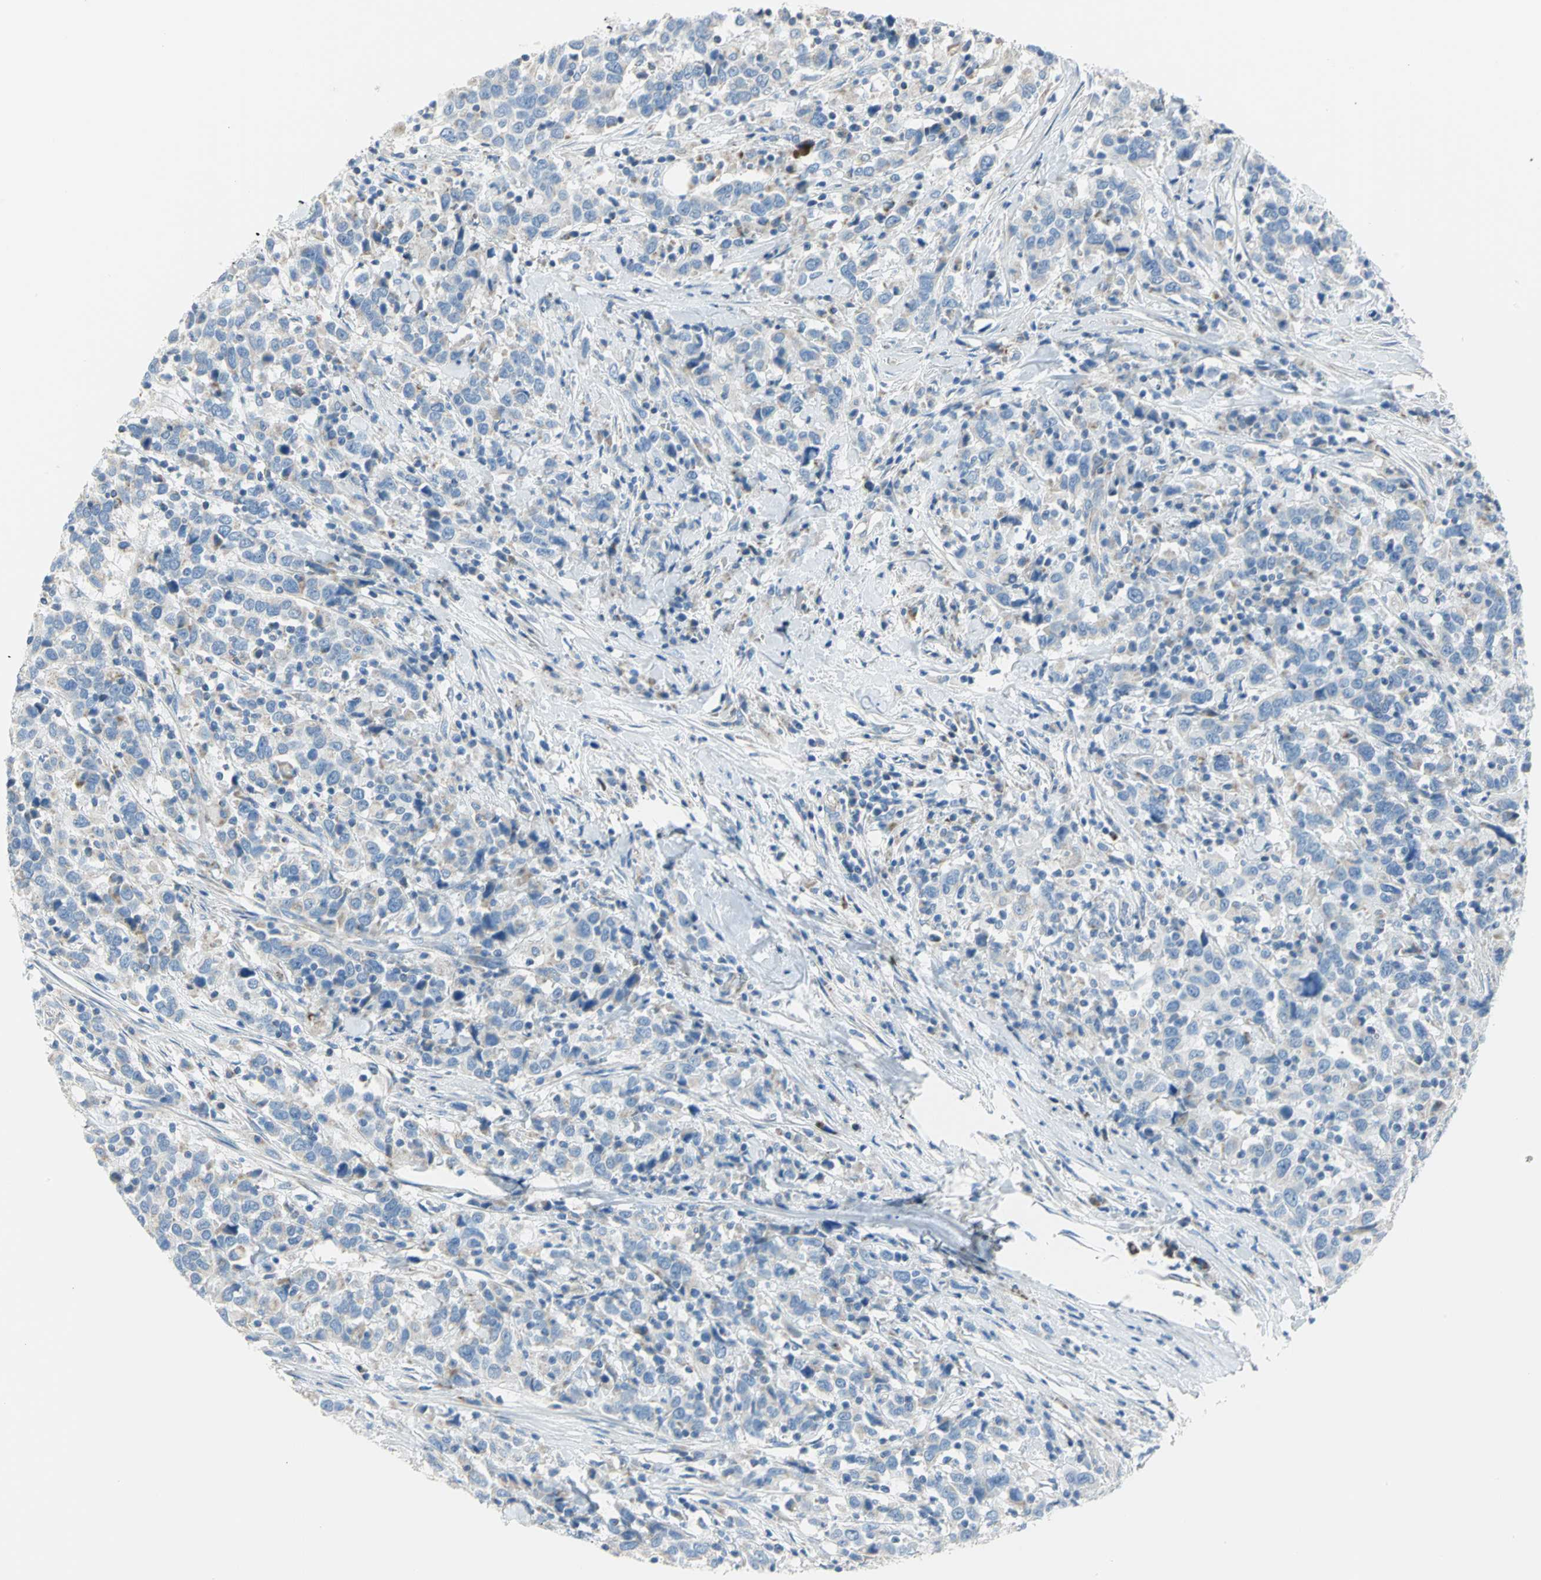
{"staining": {"intensity": "weak", "quantity": "<25%", "location": "cytoplasmic/membranous"}, "tissue": "urothelial cancer", "cell_type": "Tumor cells", "image_type": "cancer", "snomed": [{"axis": "morphology", "description": "Urothelial carcinoma, High grade"}, {"axis": "topography", "description": "Urinary bladder"}], "caption": "High power microscopy histopathology image of an immunohistochemistry photomicrograph of high-grade urothelial carcinoma, revealing no significant positivity in tumor cells.", "gene": "ALOX15", "patient": {"sex": "male", "age": 61}}